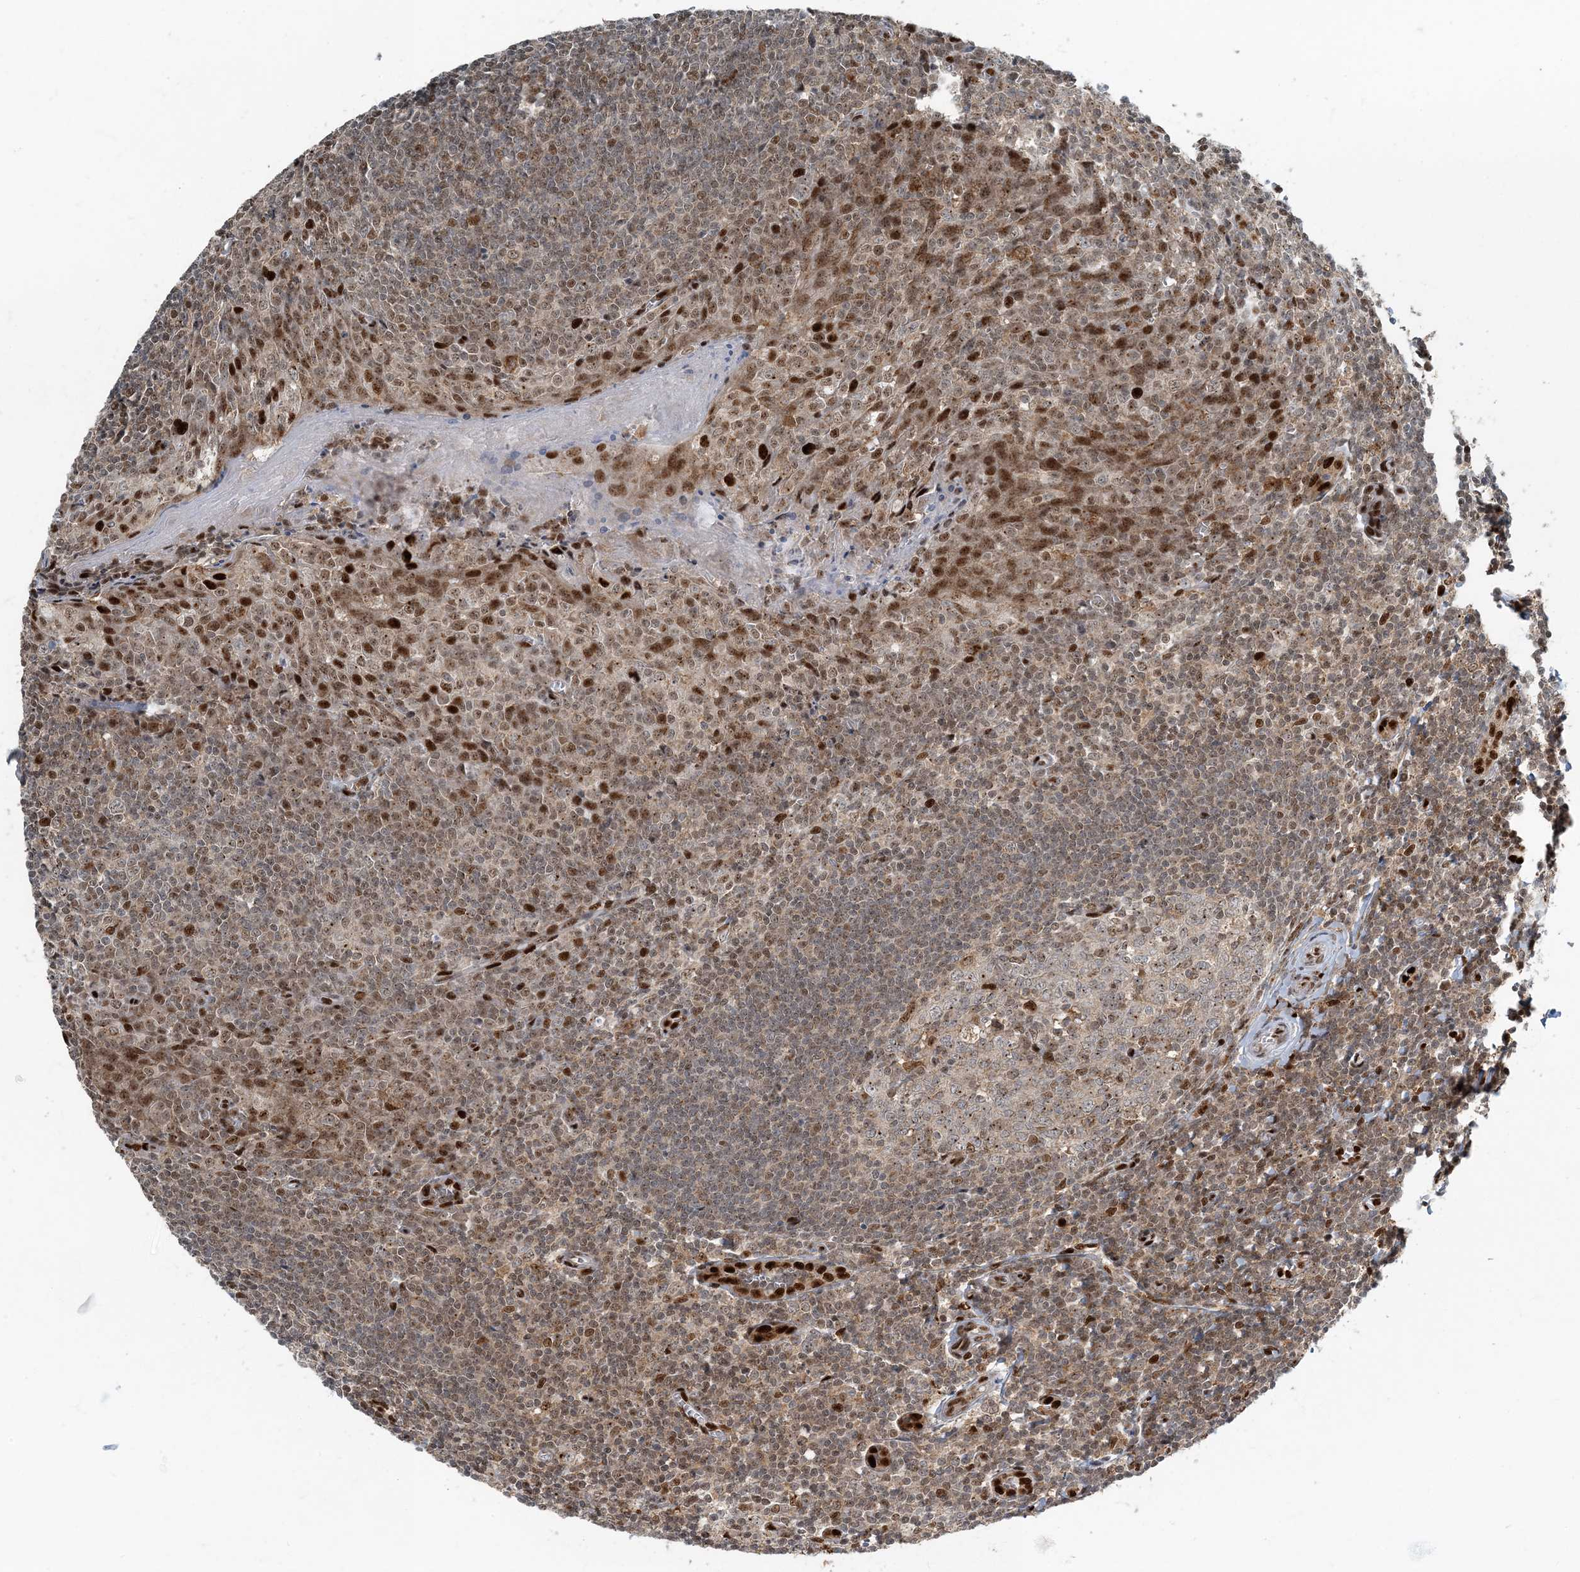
{"staining": {"intensity": "moderate", "quantity": "<25%", "location": "nuclear"}, "tissue": "tonsil", "cell_type": "Germinal center cells", "image_type": "normal", "snomed": [{"axis": "morphology", "description": "Normal tissue, NOS"}, {"axis": "topography", "description": "Tonsil"}], "caption": "A histopathology image showing moderate nuclear staining in approximately <25% of germinal center cells in normal tonsil, as visualized by brown immunohistochemical staining.", "gene": "MBD1", "patient": {"sex": "male", "age": 27}}